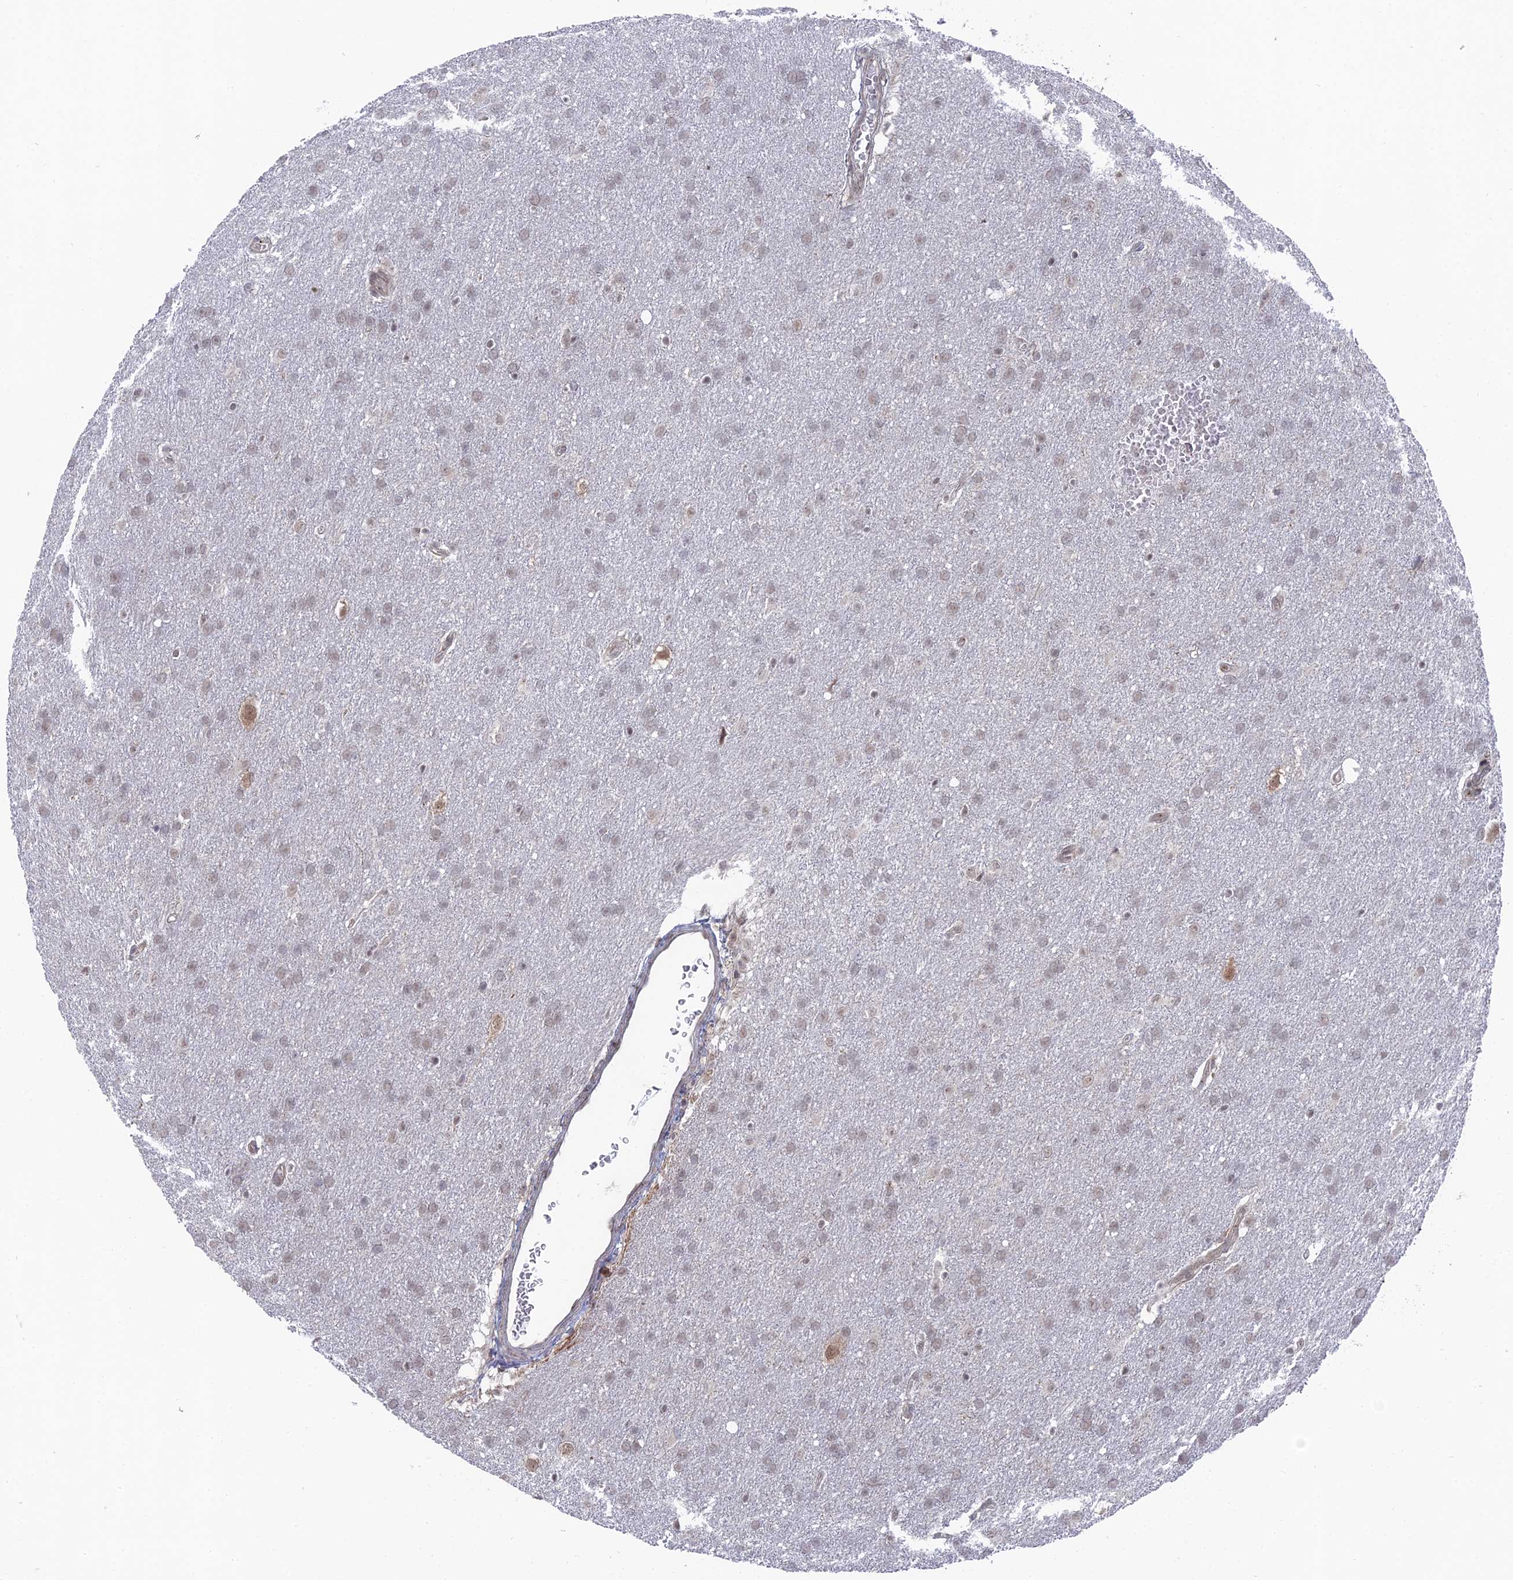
{"staining": {"intensity": "weak", "quantity": "25%-75%", "location": "nuclear"}, "tissue": "glioma", "cell_type": "Tumor cells", "image_type": "cancer", "snomed": [{"axis": "morphology", "description": "Glioma, malignant, Low grade"}, {"axis": "topography", "description": "Brain"}], "caption": "Protein analysis of malignant glioma (low-grade) tissue displays weak nuclear expression in about 25%-75% of tumor cells. (Stains: DAB in brown, nuclei in blue, Microscopy: brightfield microscopy at high magnification).", "gene": "FHIP2A", "patient": {"sex": "female", "age": 32}}